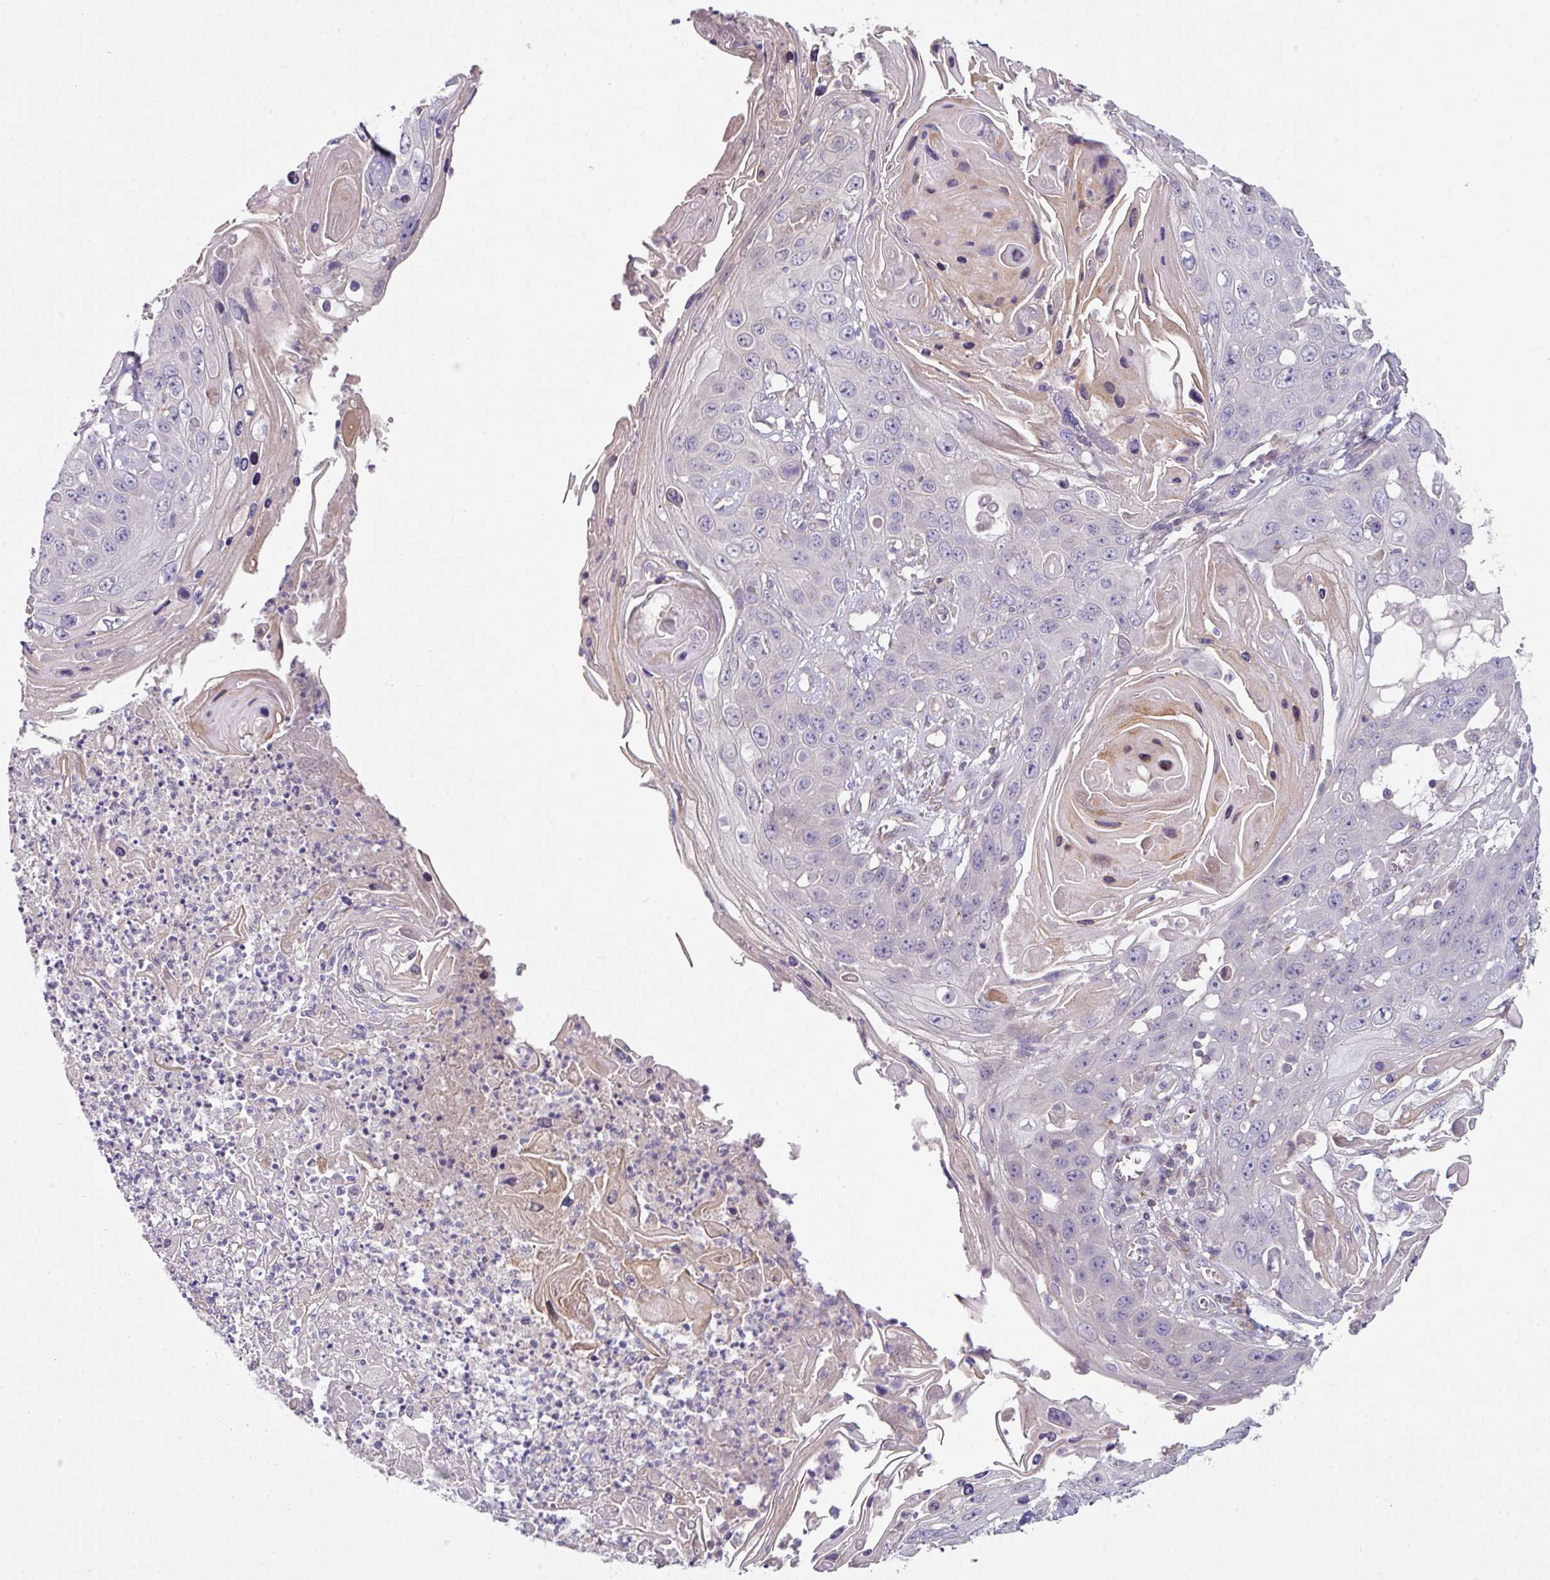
{"staining": {"intensity": "negative", "quantity": "none", "location": "none"}, "tissue": "skin cancer", "cell_type": "Tumor cells", "image_type": "cancer", "snomed": [{"axis": "morphology", "description": "Squamous cell carcinoma, NOS"}, {"axis": "topography", "description": "Skin"}], "caption": "Squamous cell carcinoma (skin) stained for a protein using immunohistochemistry shows no positivity tumor cells.", "gene": "SLAMF6", "patient": {"sex": "male", "age": 55}}